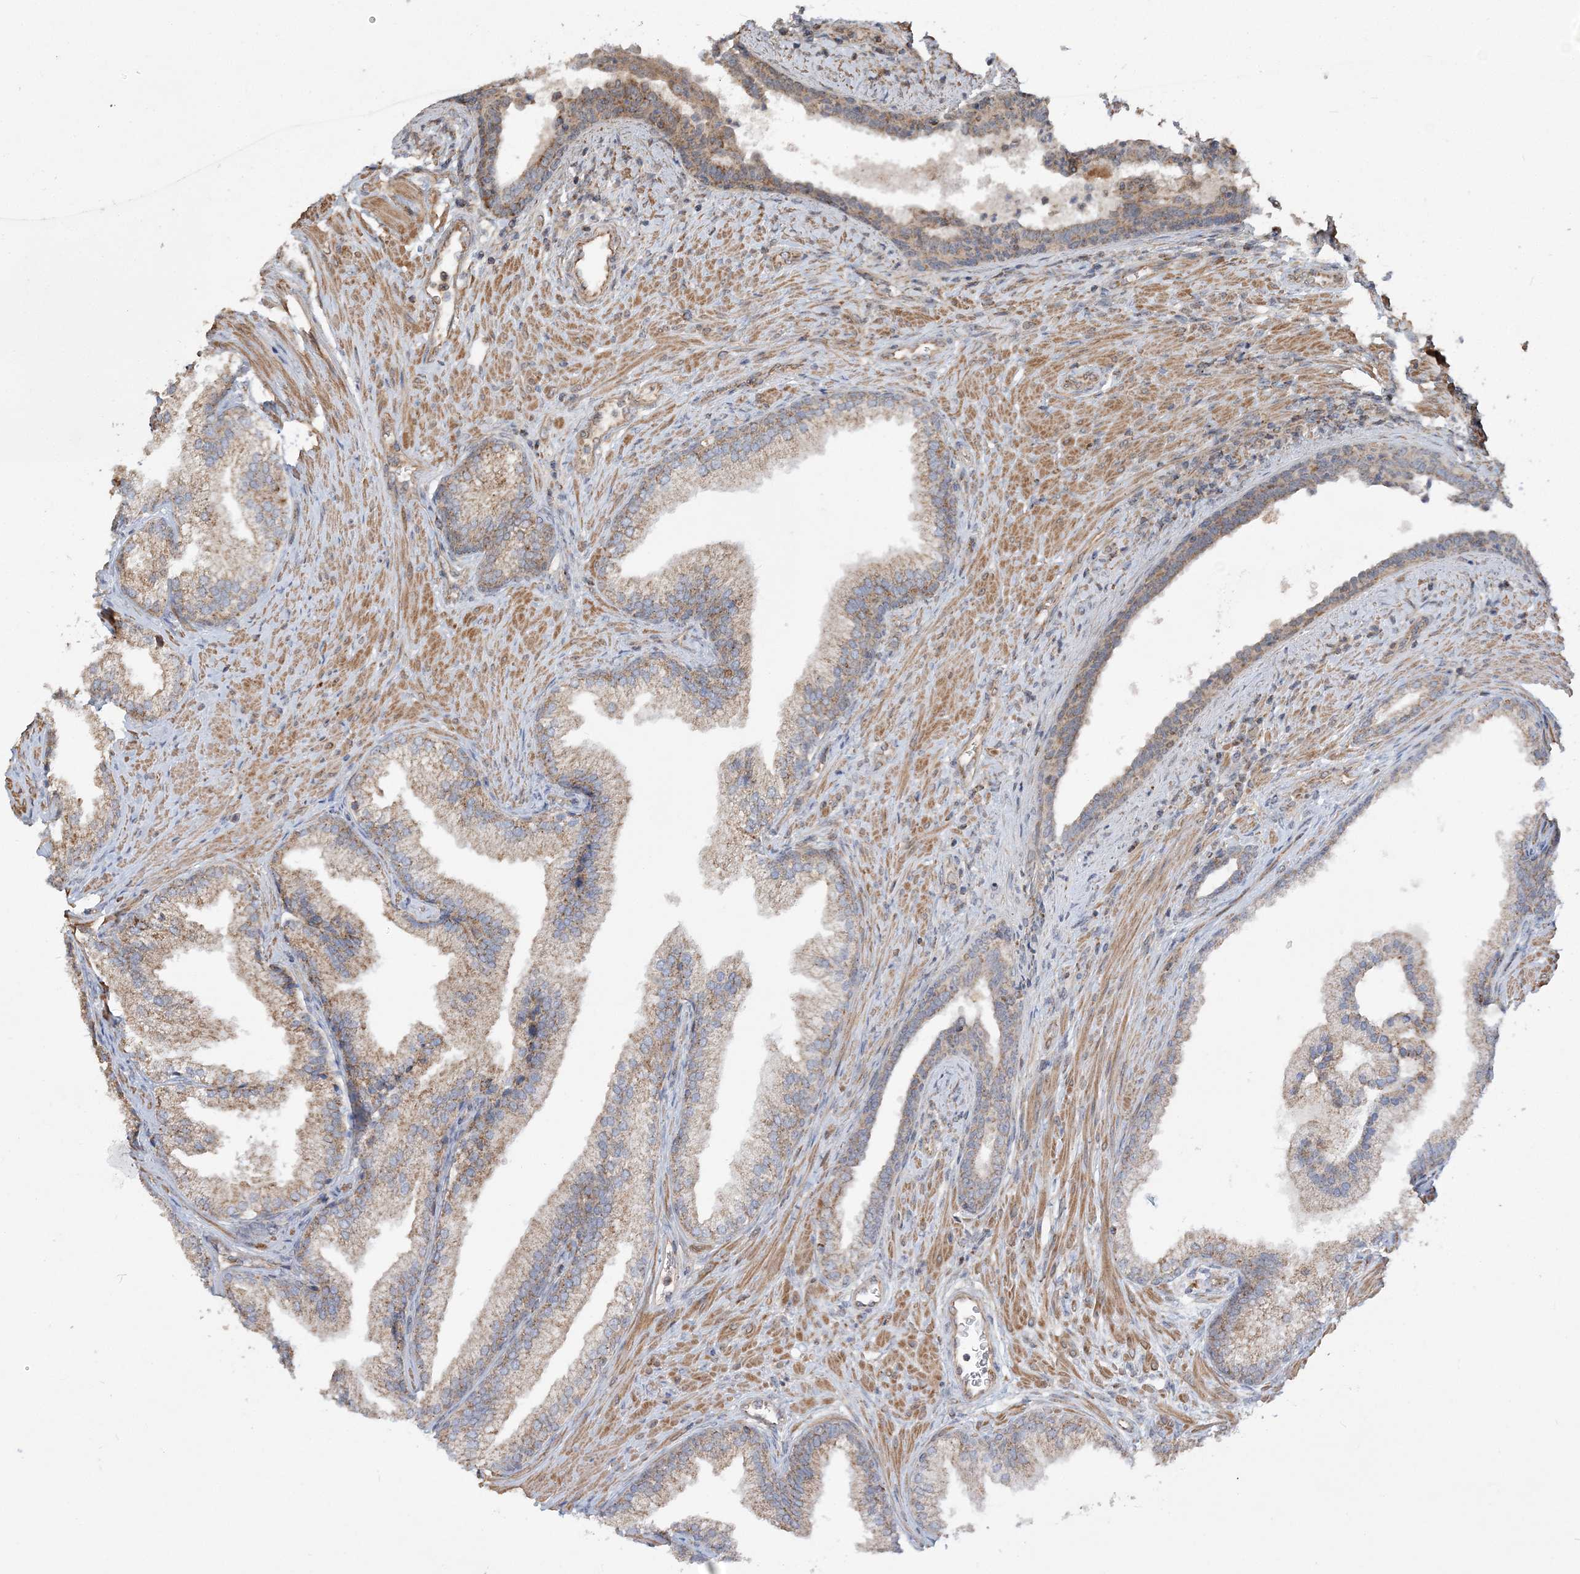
{"staining": {"intensity": "moderate", "quantity": ">75%", "location": "cytoplasmic/membranous"}, "tissue": "prostate", "cell_type": "Glandular cells", "image_type": "normal", "snomed": [{"axis": "morphology", "description": "Normal tissue, NOS"}, {"axis": "topography", "description": "Prostate"}], "caption": "The micrograph reveals immunohistochemical staining of normal prostate. There is moderate cytoplasmic/membranous positivity is identified in about >75% of glandular cells. (IHC, brightfield microscopy, high magnification).", "gene": "SCLT1", "patient": {"sex": "male", "age": 76}}